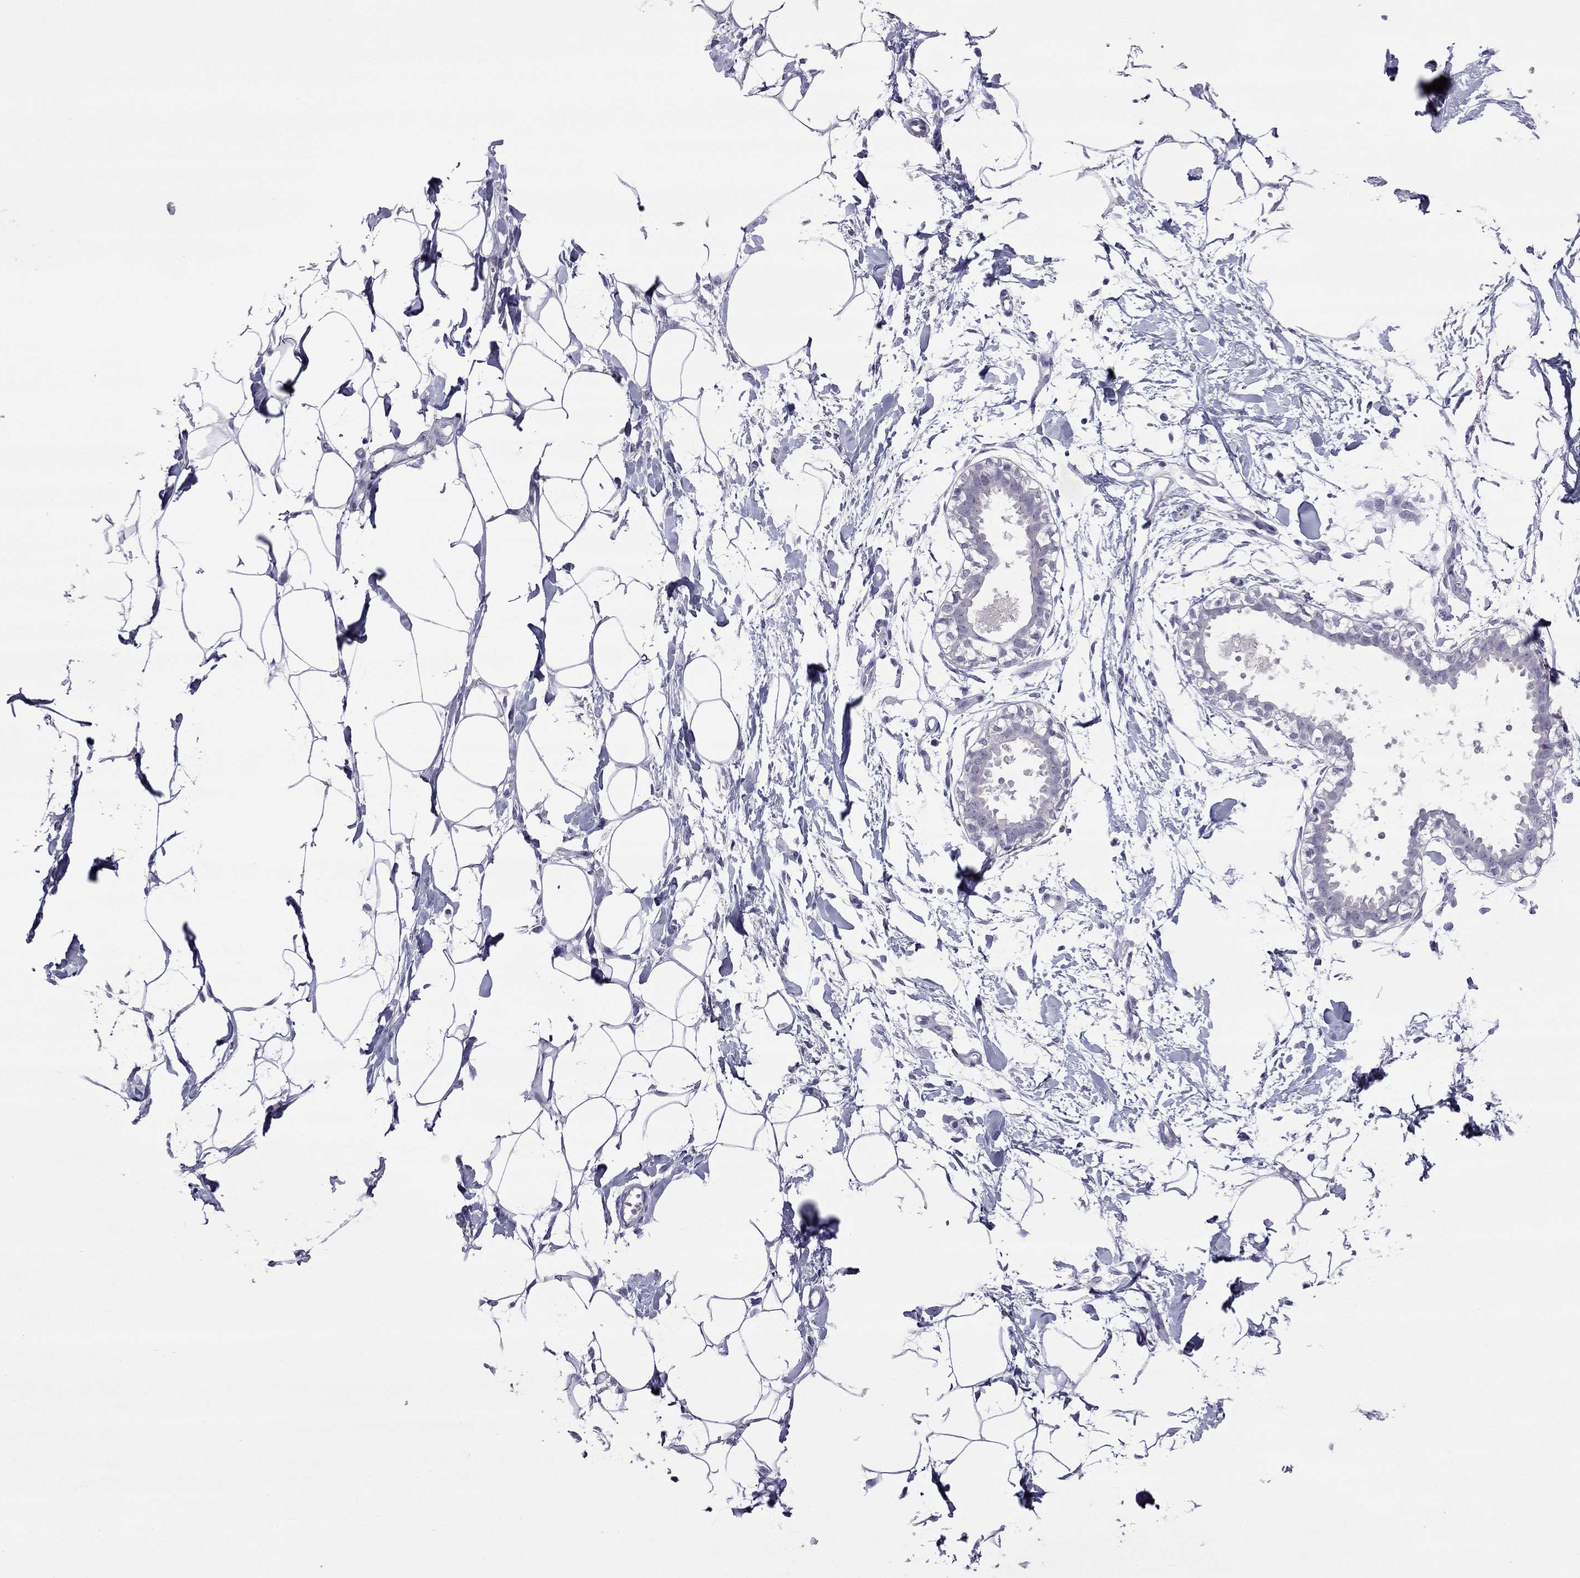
{"staining": {"intensity": "negative", "quantity": "none", "location": "none"}, "tissue": "breast", "cell_type": "Adipocytes", "image_type": "normal", "snomed": [{"axis": "morphology", "description": "Normal tissue, NOS"}, {"axis": "topography", "description": "Breast"}], "caption": "An immunohistochemistry photomicrograph of normal breast is shown. There is no staining in adipocytes of breast.", "gene": "MYBPH", "patient": {"sex": "female", "age": 49}}